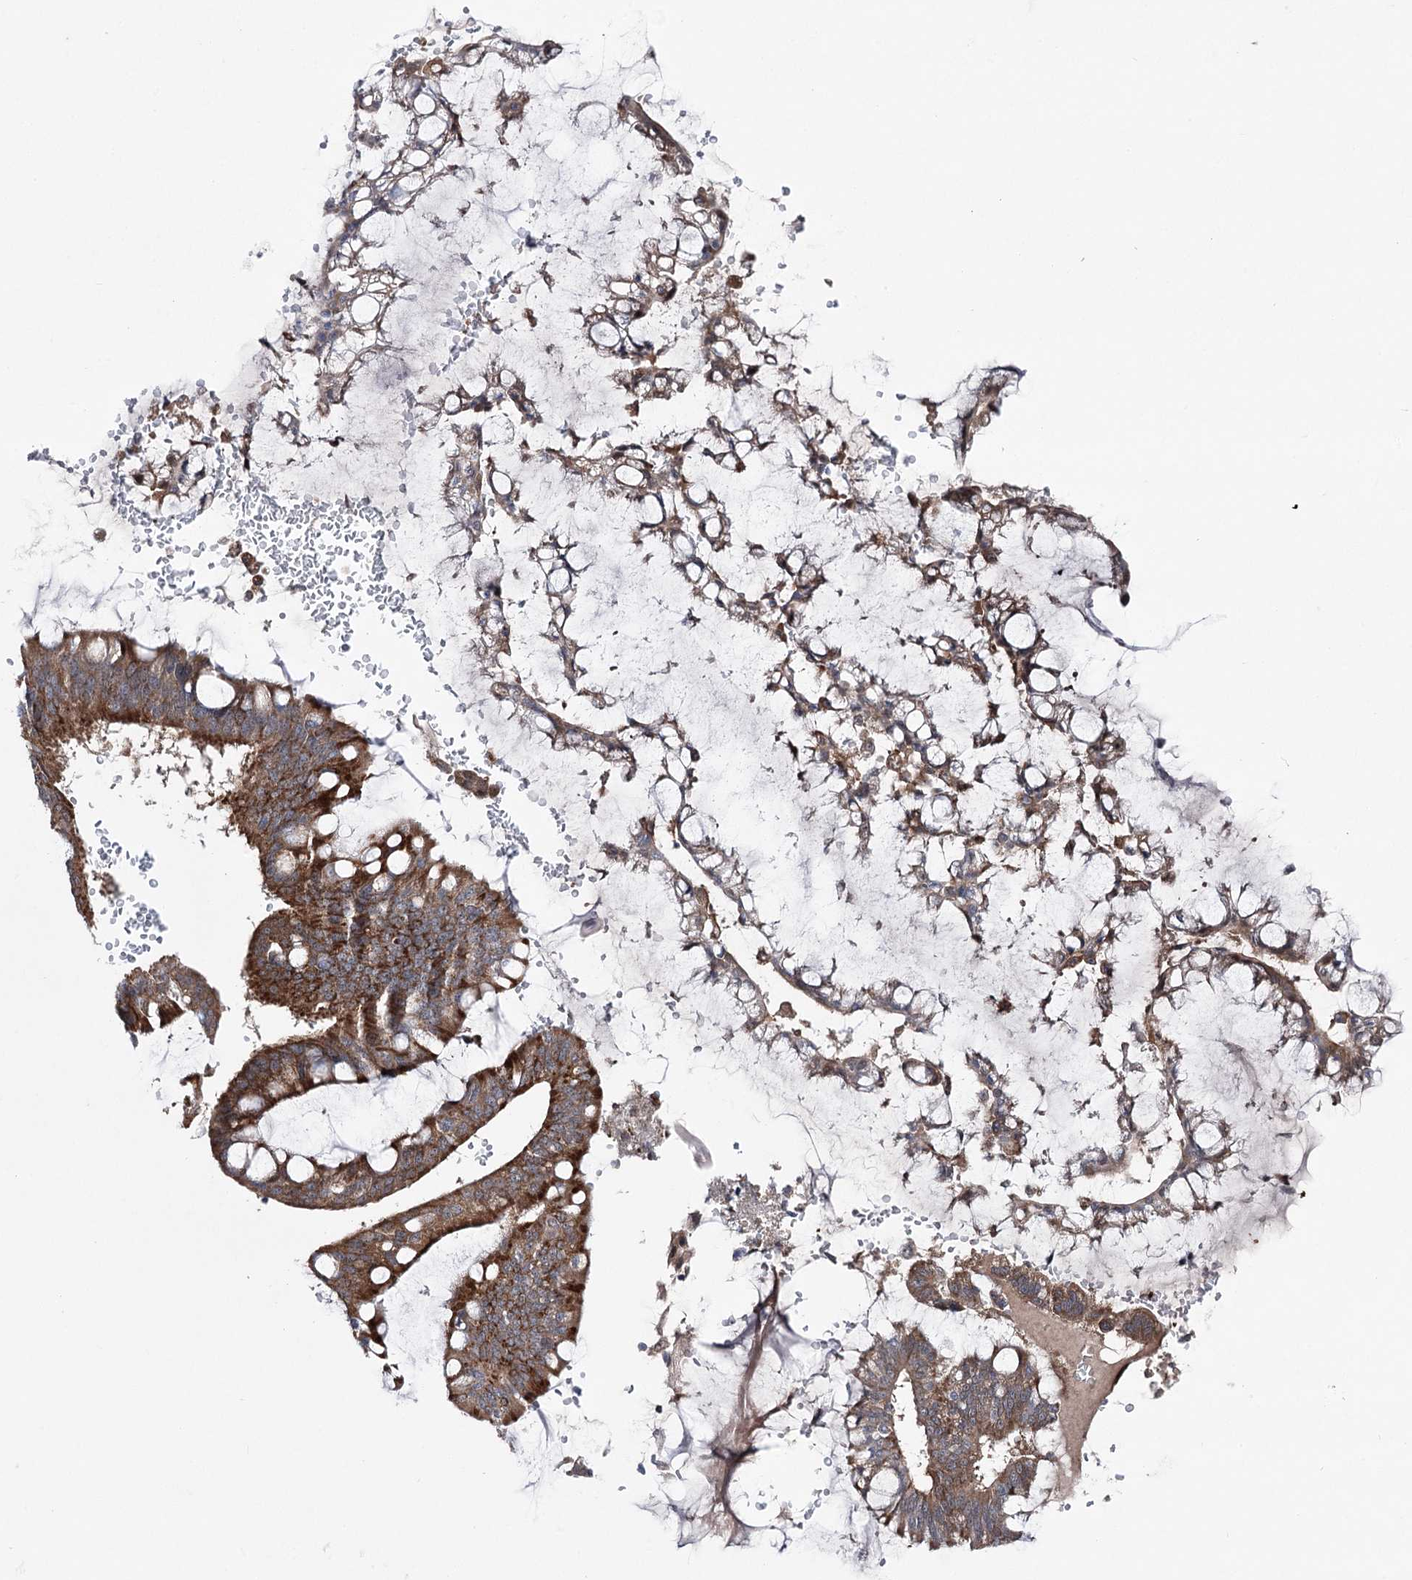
{"staining": {"intensity": "moderate", "quantity": ">75%", "location": "cytoplasmic/membranous"}, "tissue": "ovarian cancer", "cell_type": "Tumor cells", "image_type": "cancer", "snomed": [{"axis": "morphology", "description": "Cystadenocarcinoma, mucinous, NOS"}, {"axis": "topography", "description": "Ovary"}], "caption": "Immunohistochemistry (IHC) of ovarian cancer demonstrates medium levels of moderate cytoplasmic/membranous positivity in approximately >75% of tumor cells.", "gene": "MIB1", "patient": {"sex": "female", "age": 73}}